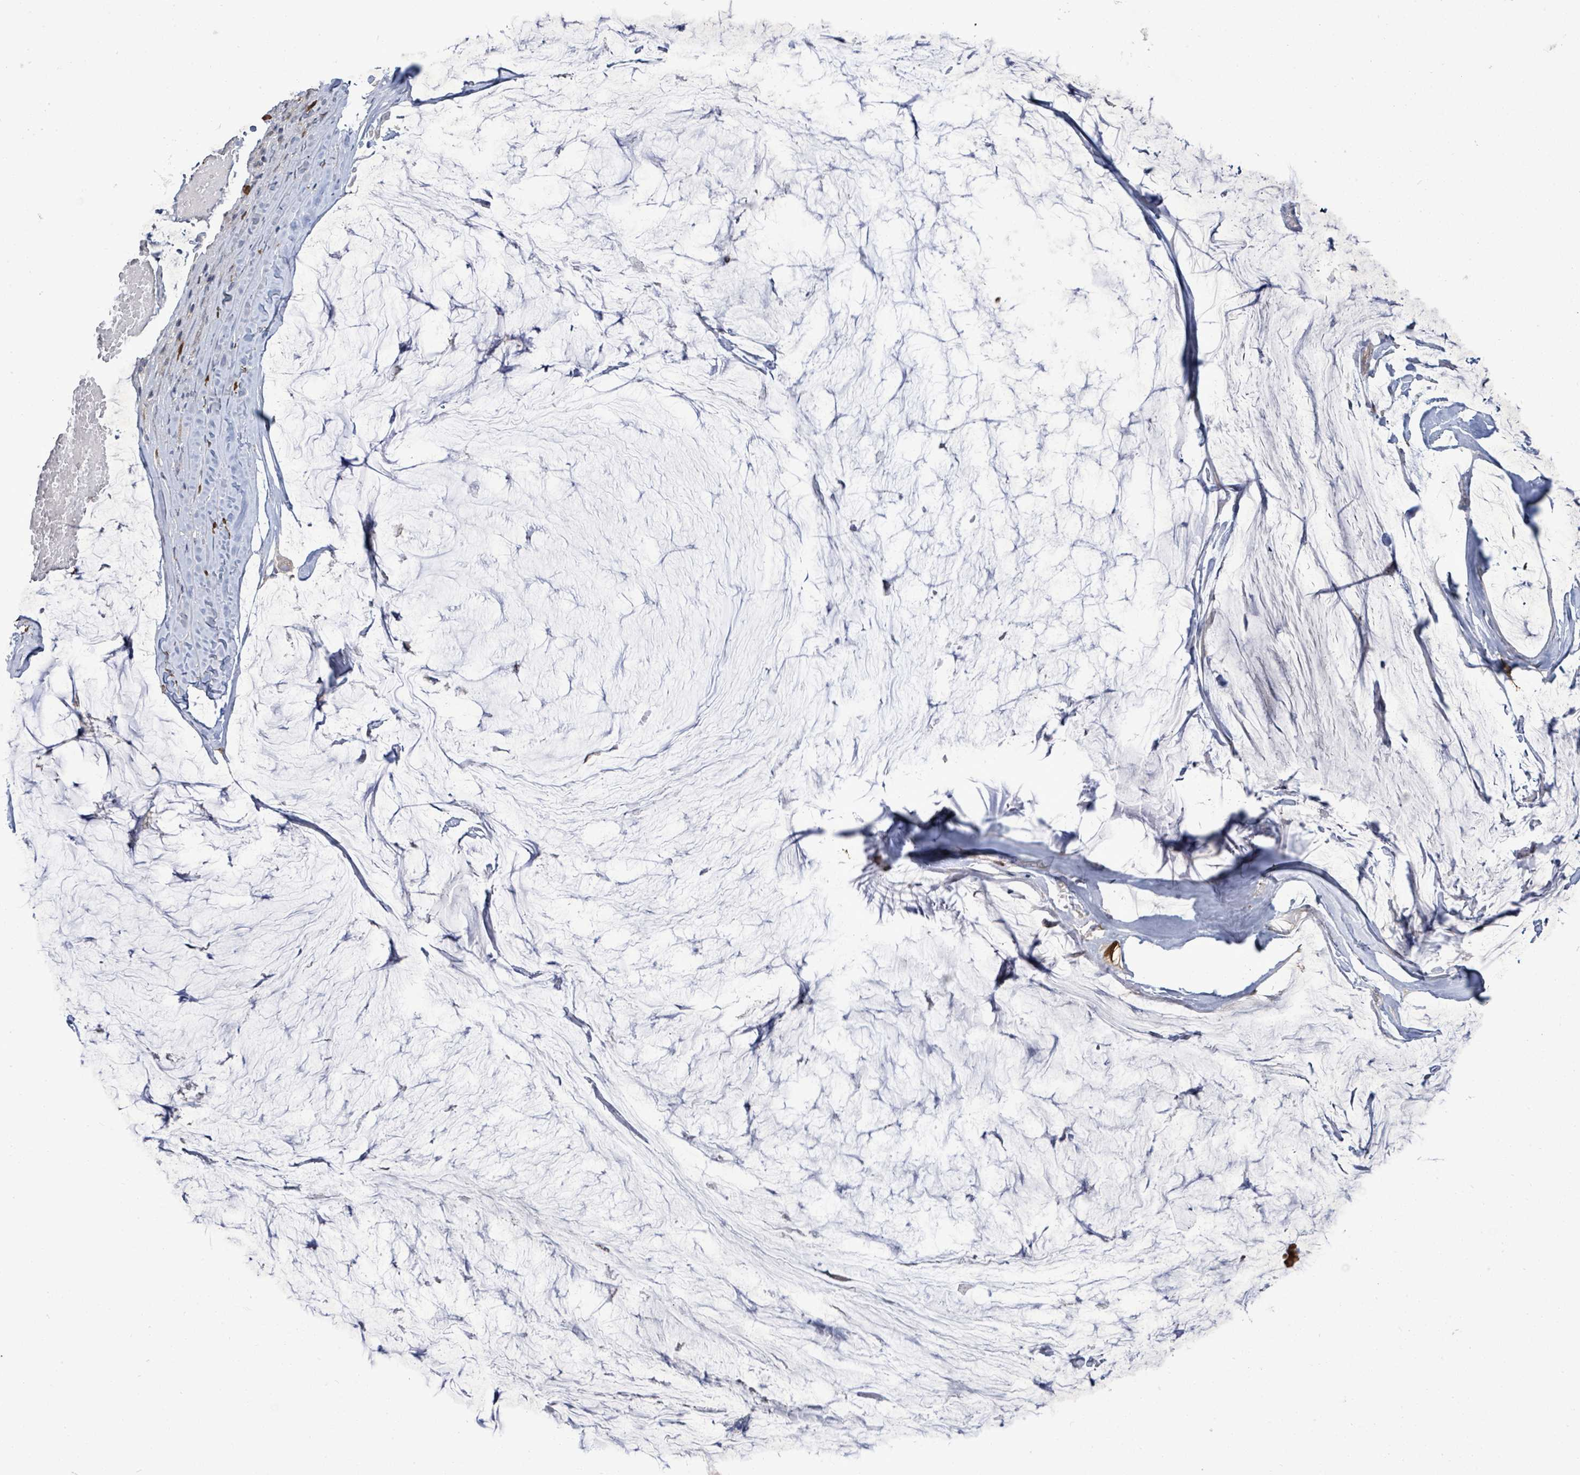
{"staining": {"intensity": "negative", "quantity": "none", "location": "none"}, "tissue": "ovarian cancer", "cell_type": "Tumor cells", "image_type": "cancer", "snomed": [{"axis": "morphology", "description": "Cystadenocarcinoma, mucinous, NOS"}, {"axis": "topography", "description": "Ovary"}], "caption": "Immunohistochemistry (IHC) photomicrograph of neoplastic tissue: ovarian mucinous cystadenocarcinoma stained with DAB (3,3'-diaminobenzidine) shows no significant protein positivity in tumor cells. (DAB immunohistochemistry, high magnification).", "gene": "FAM210A", "patient": {"sex": "female", "age": 39}}